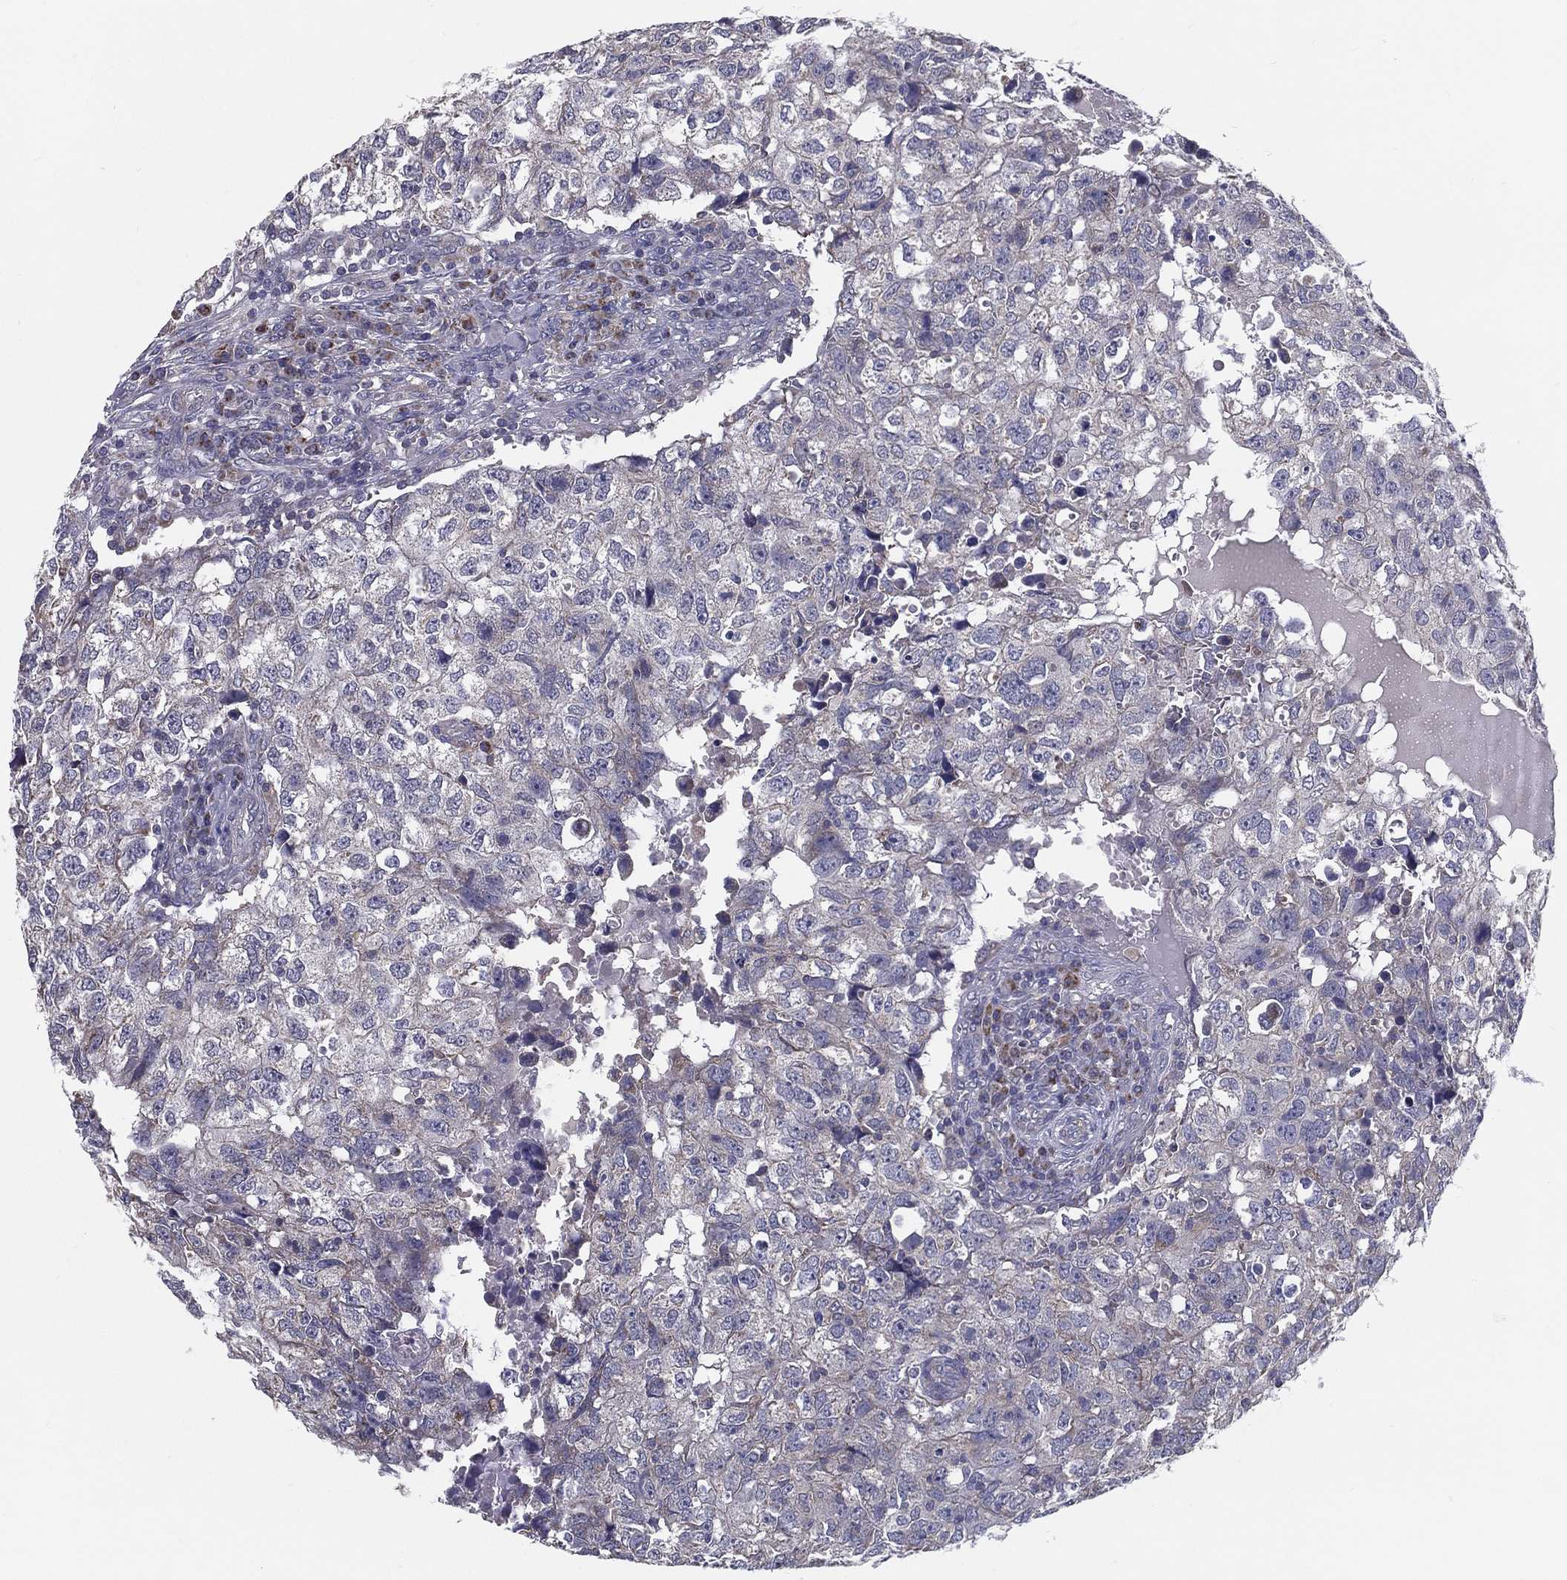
{"staining": {"intensity": "negative", "quantity": "none", "location": "none"}, "tissue": "breast cancer", "cell_type": "Tumor cells", "image_type": "cancer", "snomed": [{"axis": "morphology", "description": "Duct carcinoma"}, {"axis": "topography", "description": "Breast"}], "caption": "A histopathology image of breast invasive ductal carcinoma stained for a protein reveals no brown staining in tumor cells.", "gene": "PCSK1", "patient": {"sex": "female", "age": 30}}